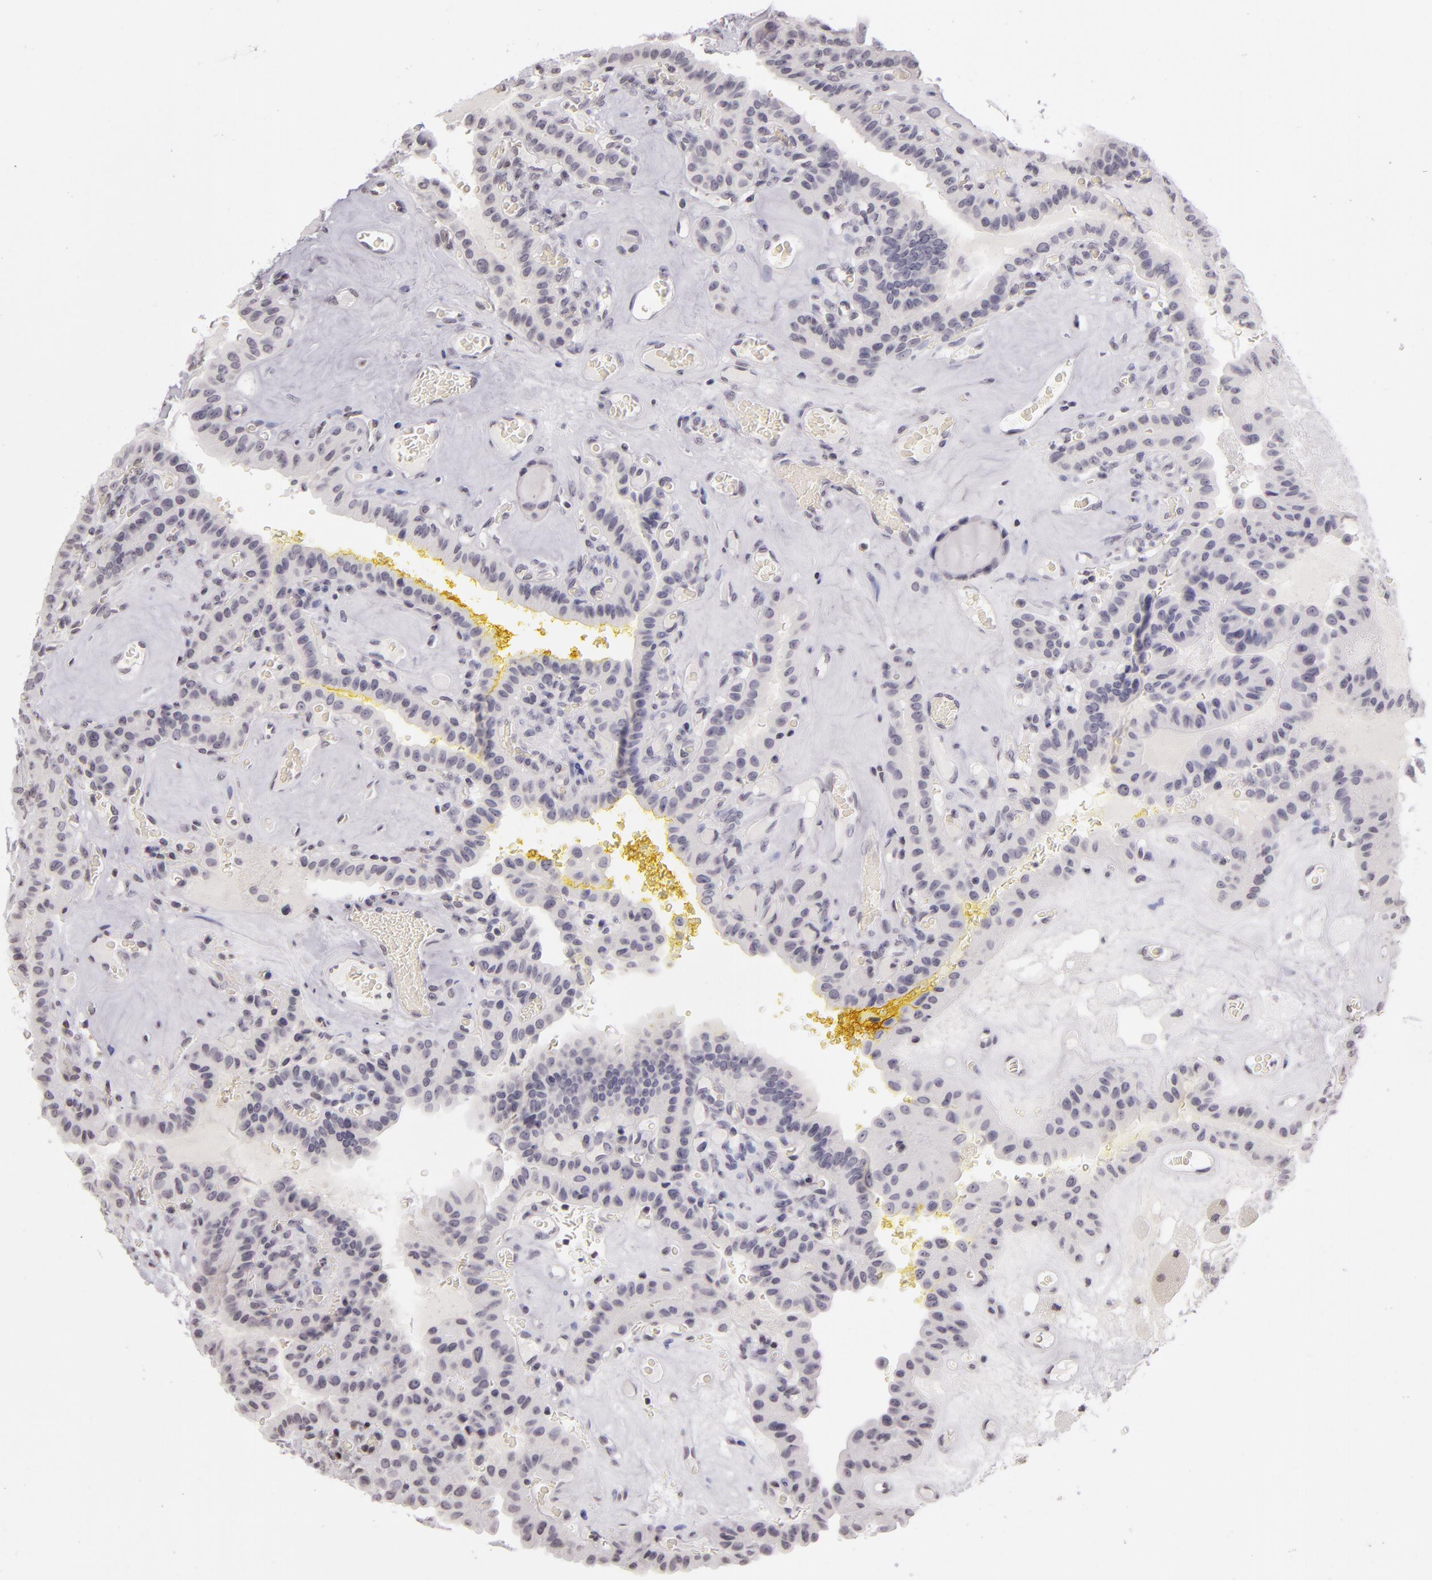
{"staining": {"intensity": "negative", "quantity": "none", "location": "none"}, "tissue": "thyroid cancer", "cell_type": "Tumor cells", "image_type": "cancer", "snomed": [{"axis": "morphology", "description": "Papillary adenocarcinoma, NOS"}, {"axis": "topography", "description": "Thyroid gland"}], "caption": "A micrograph of thyroid cancer stained for a protein displays no brown staining in tumor cells.", "gene": "CD40", "patient": {"sex": "male", "age": 87}}